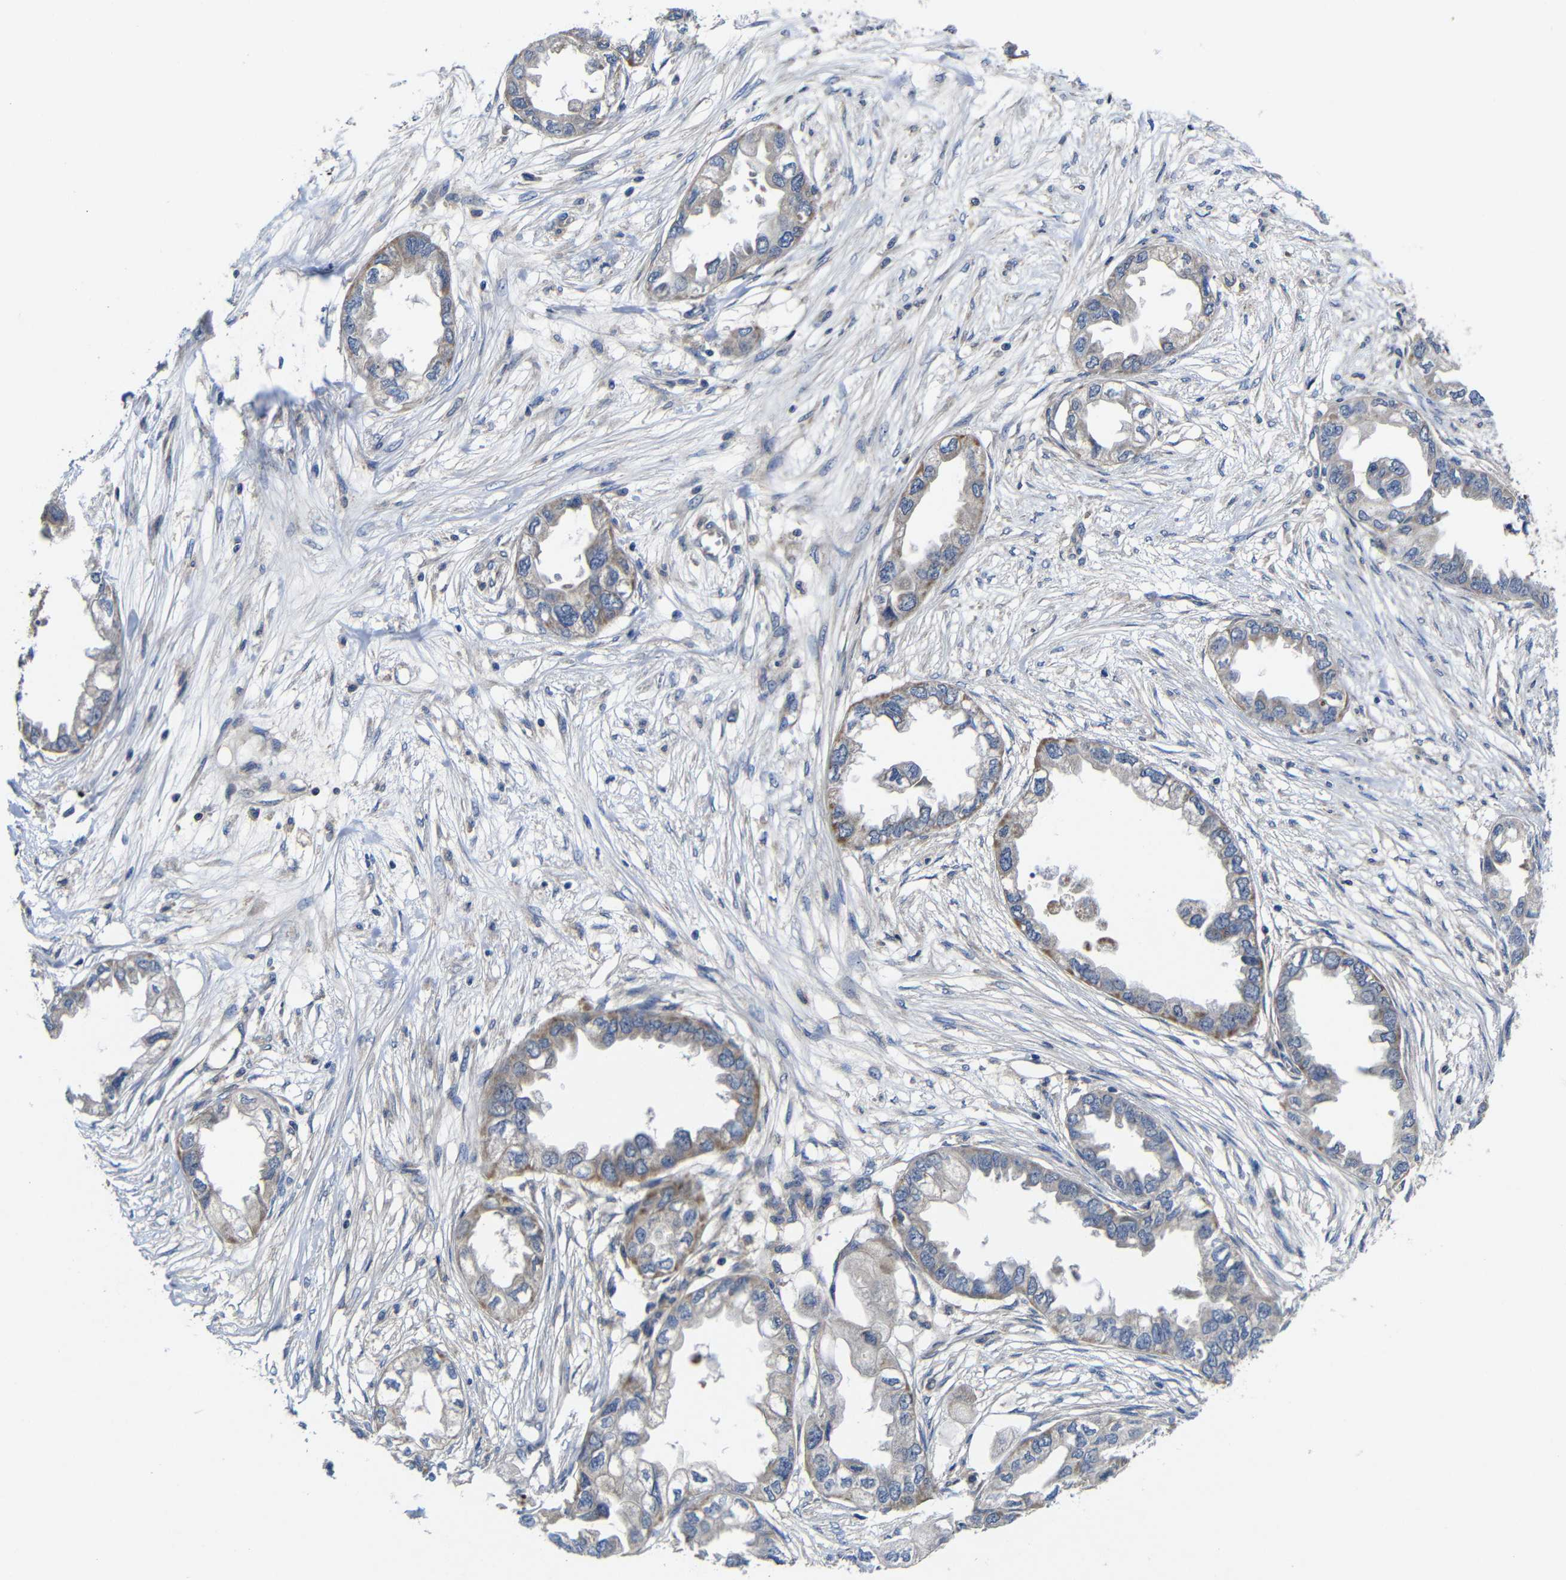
{"staining": {"intensity": "weak", "quantity": ">75%", "location": "cytoplasmic/membranous"}, "tissue": "endometrial cancer", "cell_type": "Tumor cells", "image_type": "cancer", "snomed": [{"axis": "morphology", "description": "Adenocarcinoma, NOS"}, {"axis": "topography", "description": "Endometrium"}], "caption": "Protein staining of adenocarcinoma (endometrial) tissue demonstrates weak cytoplasmic/membranous positivity in approximately >75% of tumor cells.", "gene": "LPAR5", "patient": {"sex": "female", "age": 67}}